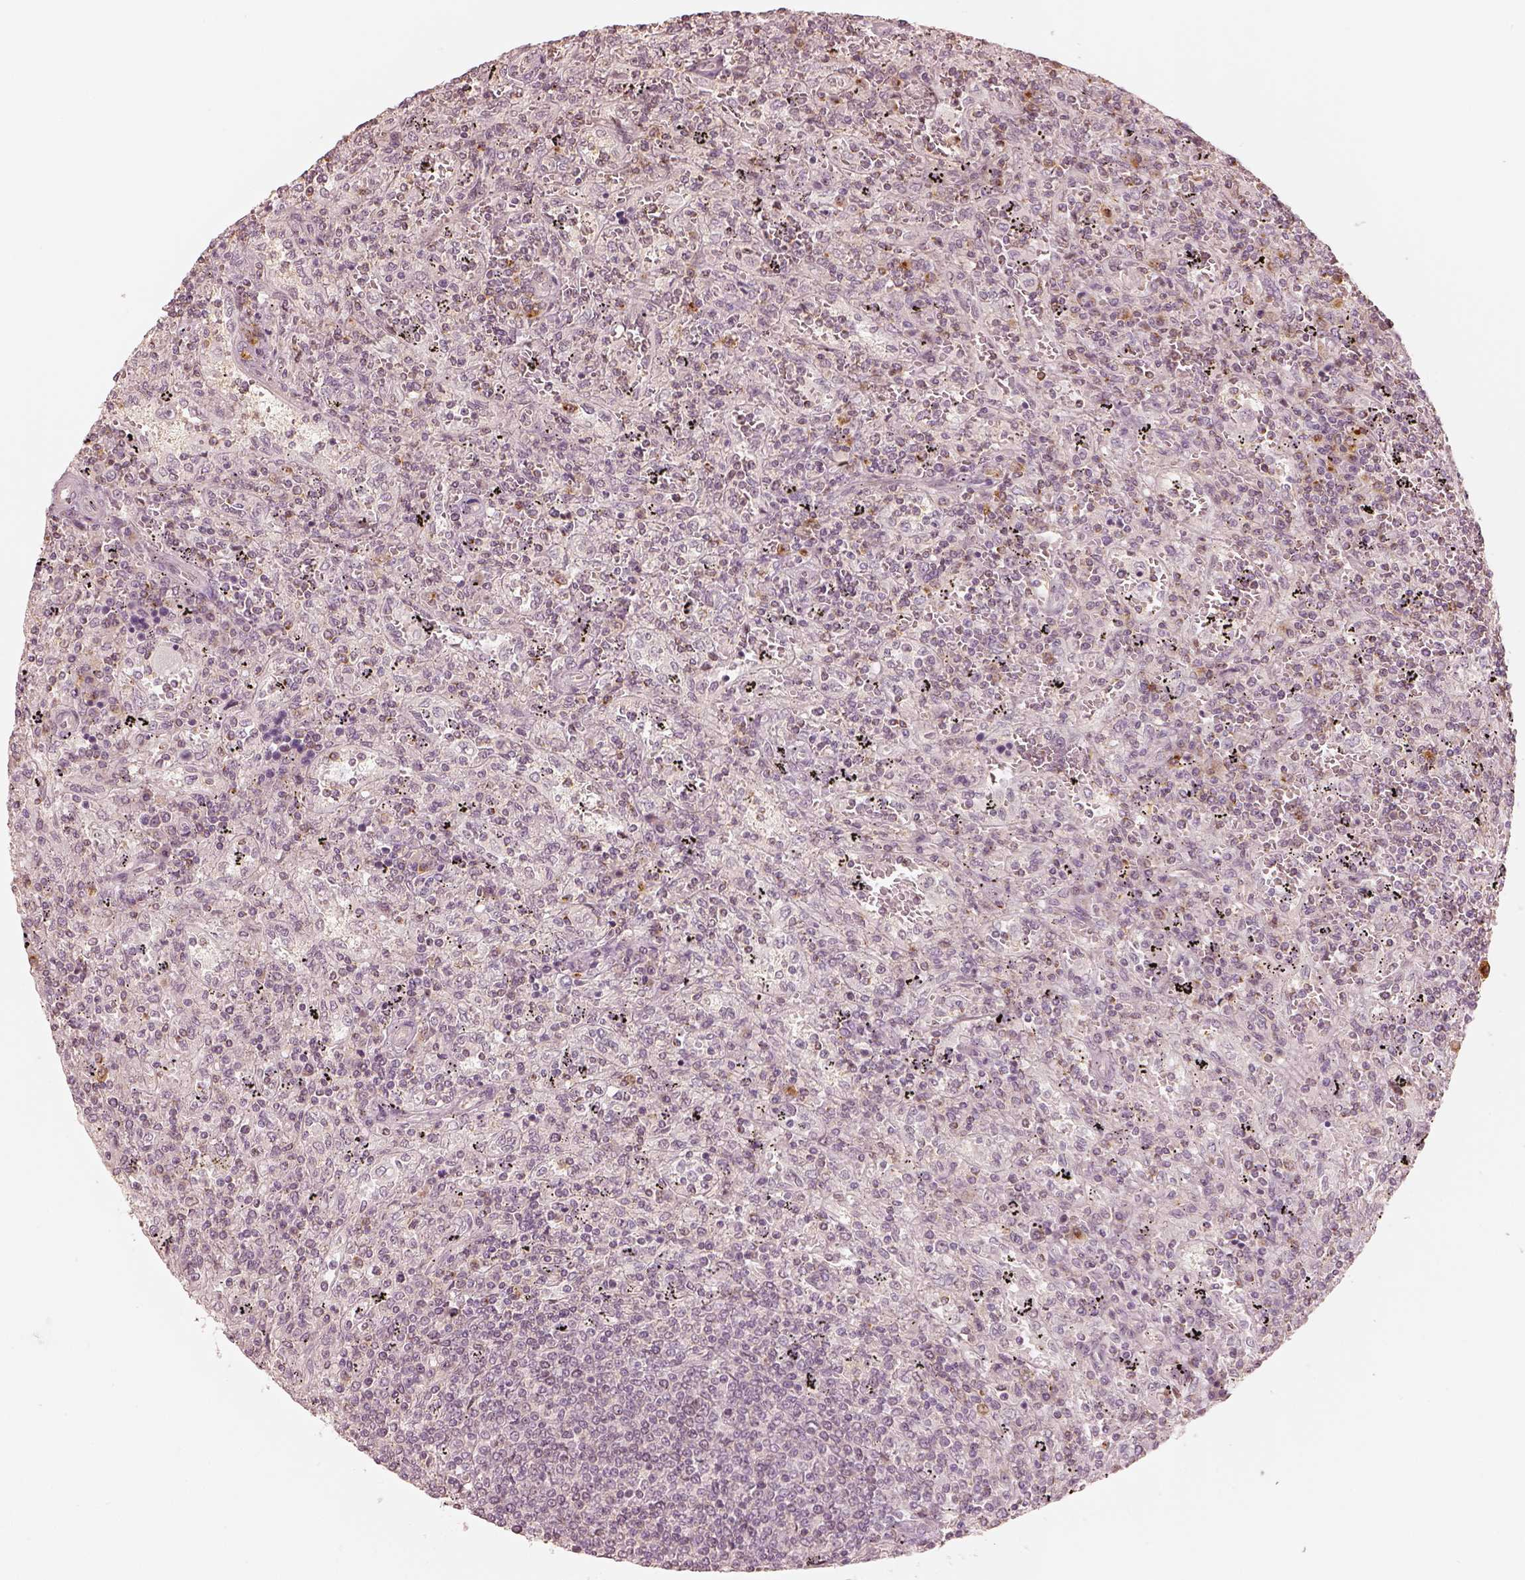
{"staining": {"intensity": "moderate", "quantity": "<25%", "location": "cytoplasmic/membranous"}, "tissue": "lymphoma", "cell_type": "Tumor cells", "image_type": "cancer", "snomed": [{"axis": "morphology", "description": "Malignant lymphoma, non-Hodgkin's type, Low grade"}, {"axis": "topography", "description": "Spleen"}], "caption": "Lymphoma stained with a protein marker shows moderate staining in tumor cells.", "gene": "GORASP2", "patient": {"sex": "male", "age": 62}}